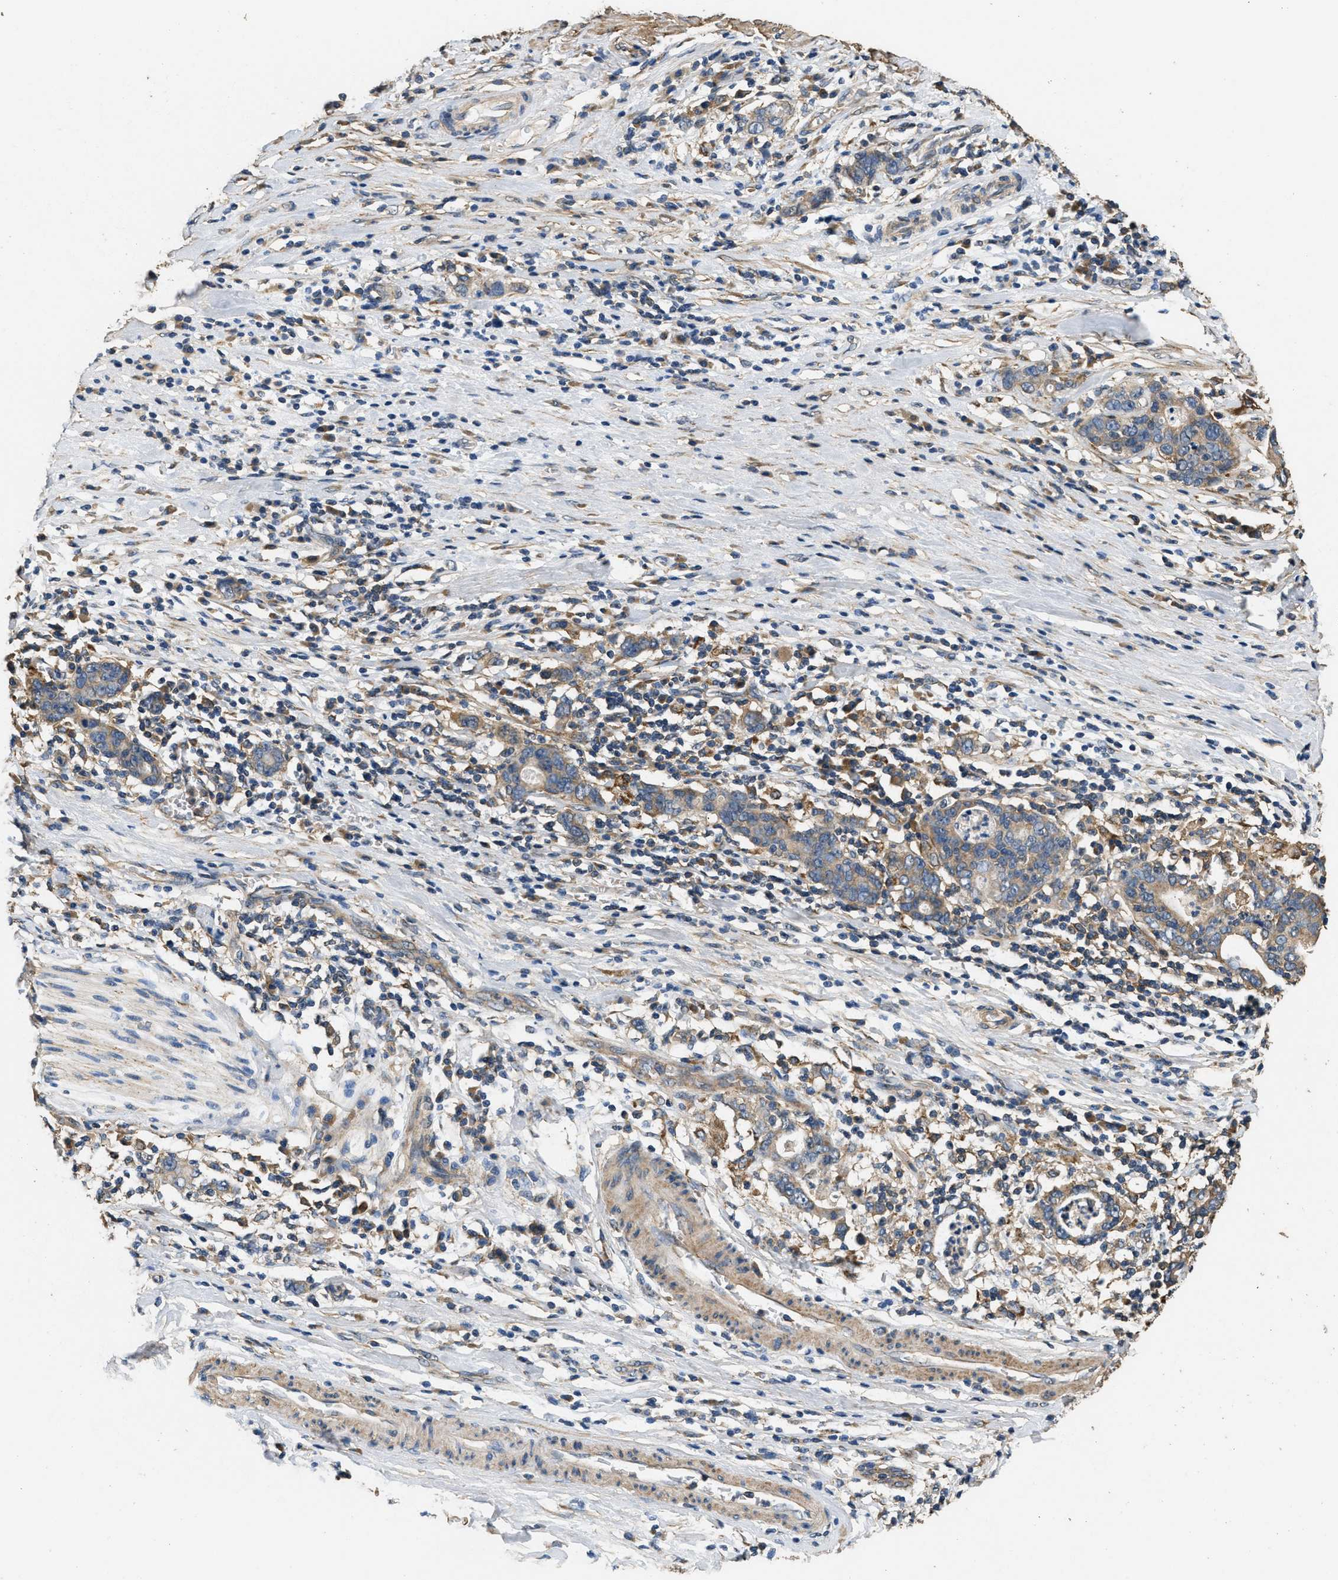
{"staining": {"intensity": "moderate", "quantity": ">75%", "location": "cytoplasmic/membranous"}, "tissue": "stomach cancer", "cell_type": "Tumor cells", "image_type": "cancer", "snomed": [{"axis": "morphology", "description": "Adenocarcinoma, NOS"}, {"axis": "topography", "description": "Stomach, lower"}], "caption": "Protein staining by IHC reveals moderate cytoplasmic/membranous staining in about >75% of tumor cells in stomach cancer. The staining was performed using DAB, with brown indicating positive protein expression. Nuclei are stained blue with hematoxylin.", "gene": "THBS2", "patient": {"sex": "female", "age": 72}}